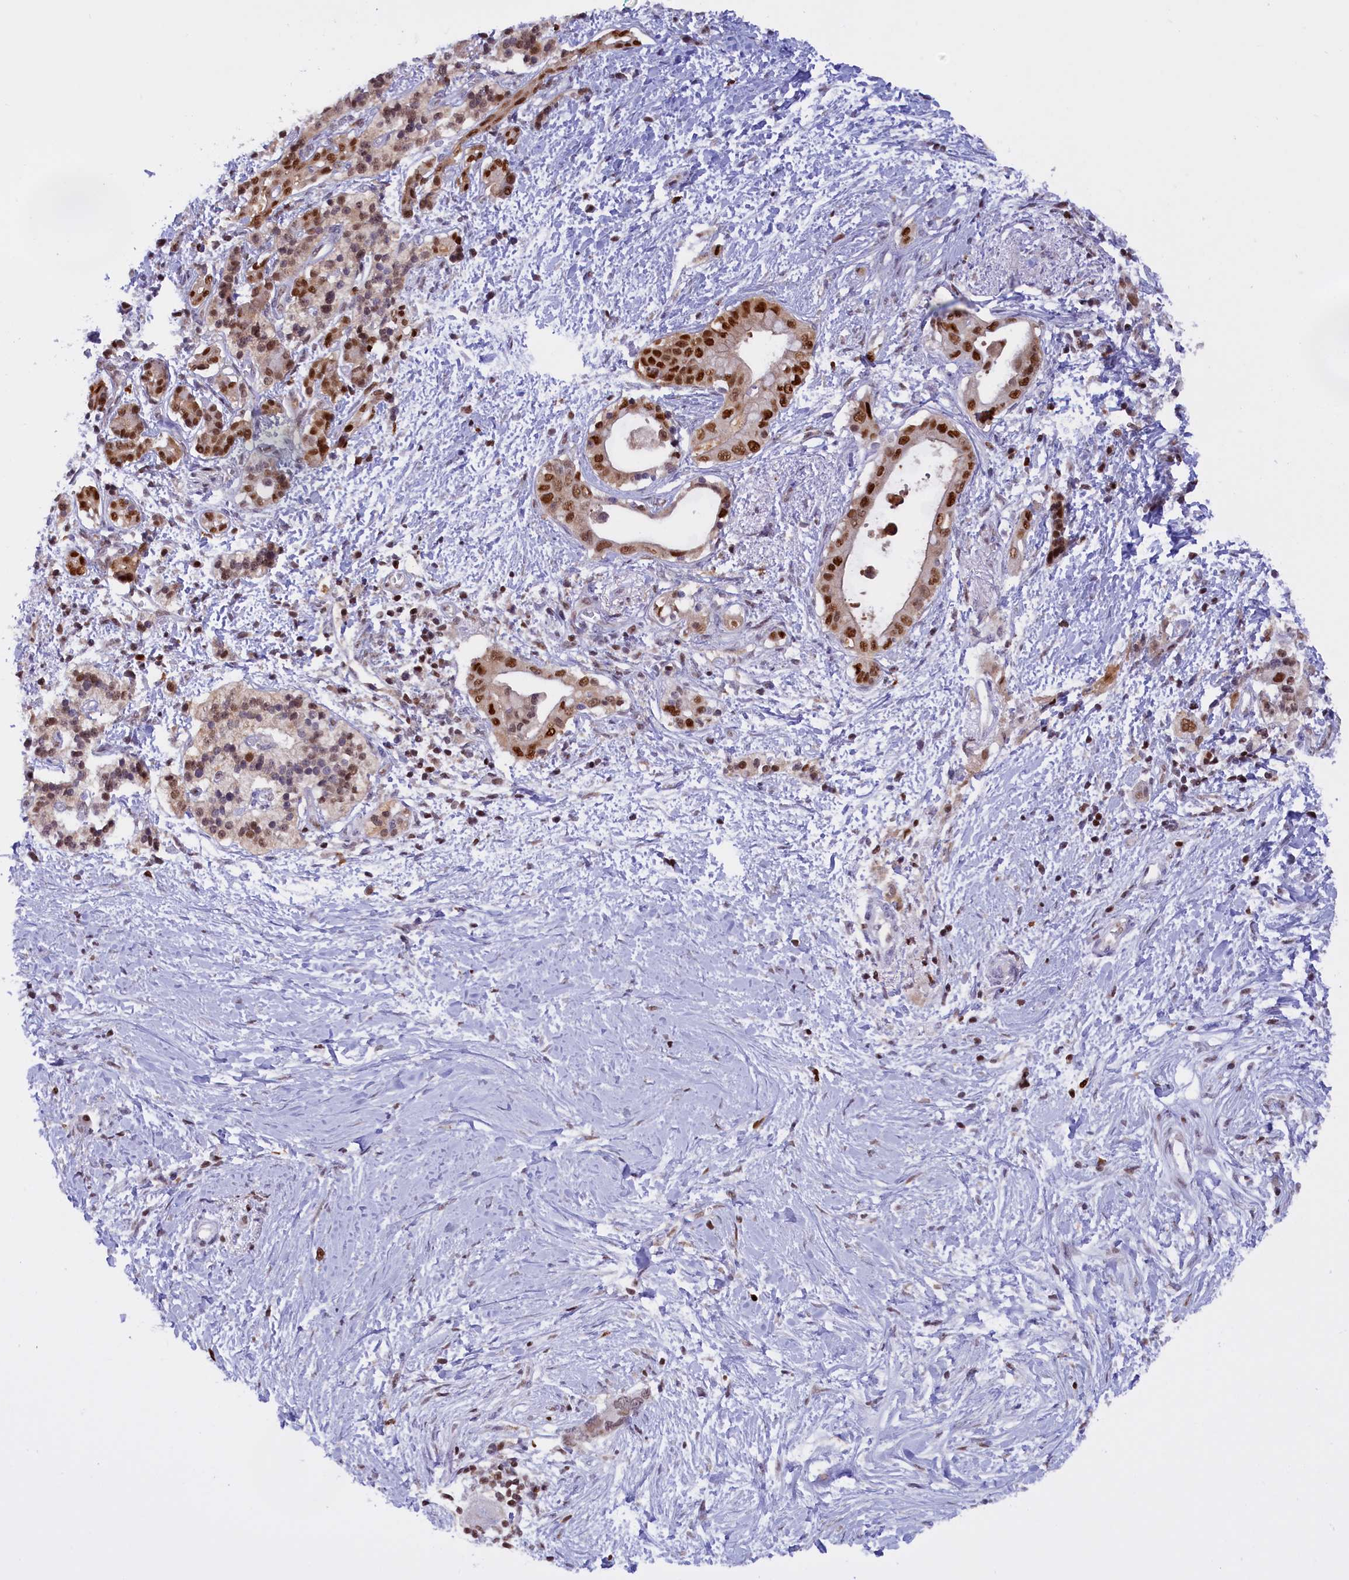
{"staining": {"intensity": "strong", "quantity": ">75%", "location": "nuclear"}, "tissue": "pancreatic cancer", "cell_type": "Tumor cells", "image_type": "cancer", "snomed": [{"axis": "morphology", "description": "Normal tissue, NOS"}, {"axis": "morphology", "description": "Adenocarcinoma, NOS"}, {"axis": "topography", "description": "Pancreas"}, {"axis": "topography", "description": "Peripheral nerve tissue"}], "caption": "Immunohistochemical staining of human adenocarcinoma (pancreatic) reveals strong nuclear protein expression in about >75% of tumor cells.", "gene": "IZUMO2", "patient": {"sex": "male", "age": 59}}